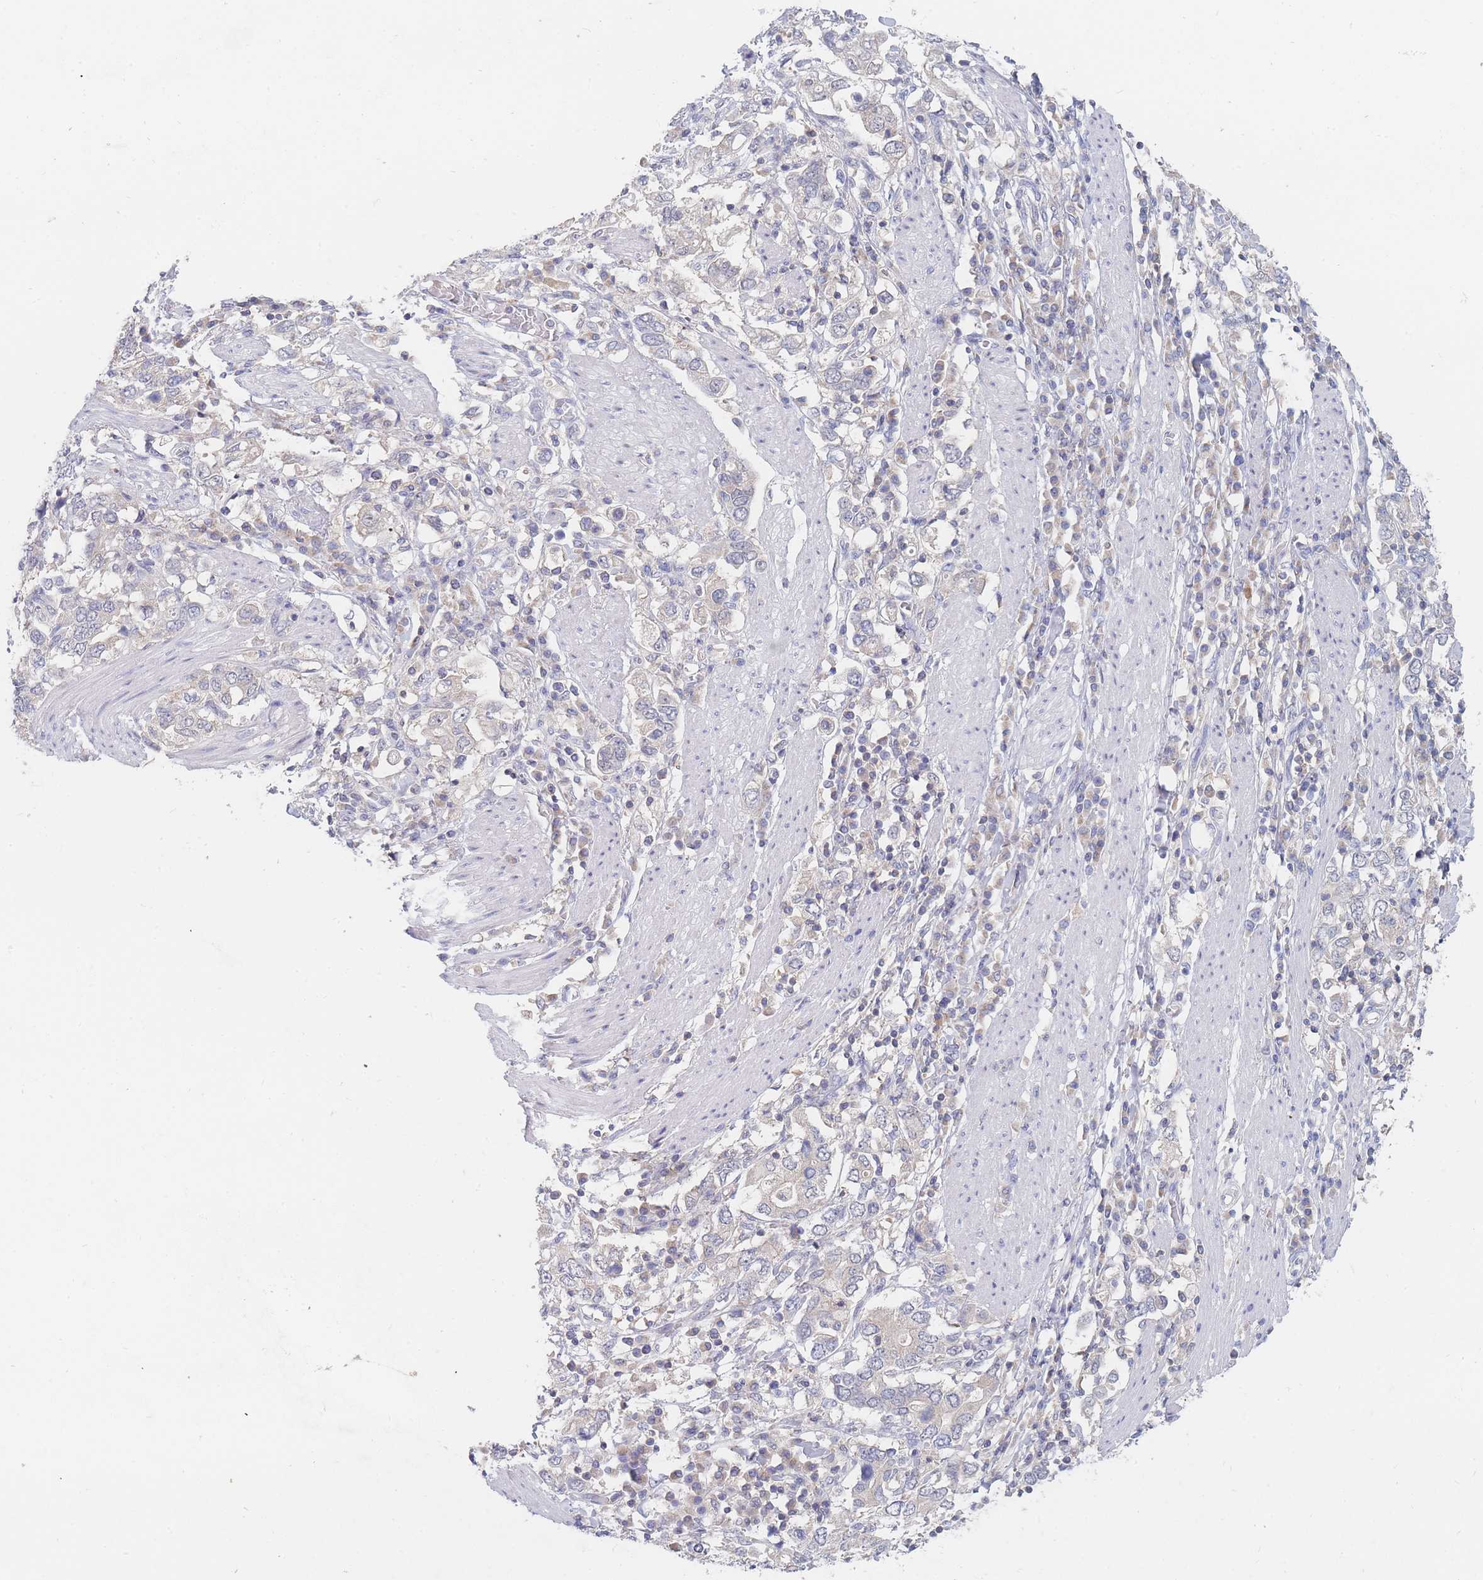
{"staining": {"intensity": "weak", "quantity": "25%-75%", "location": "cytoplasmic/membranous"}, "tissue": "stomach cancer", "cell_type": "Tumor cells", "image_type": "cancer", "snomed": [{"axis": "morphology", "description": "Adenocarcinoma, NOS"}, {"axis": "topography", "description": "Stomach, upper"}, {"axis": "topography", "description": "Stomach"}], "caption": "A low amount of weak cytoplasmic/membranous positivity is appreciated in about 25%-75% of tumor cells in stomach cancer (adenocarcinoma) tissue.", "gene": "PPP6C", "patient": {"sex": "male", "age": 62}}